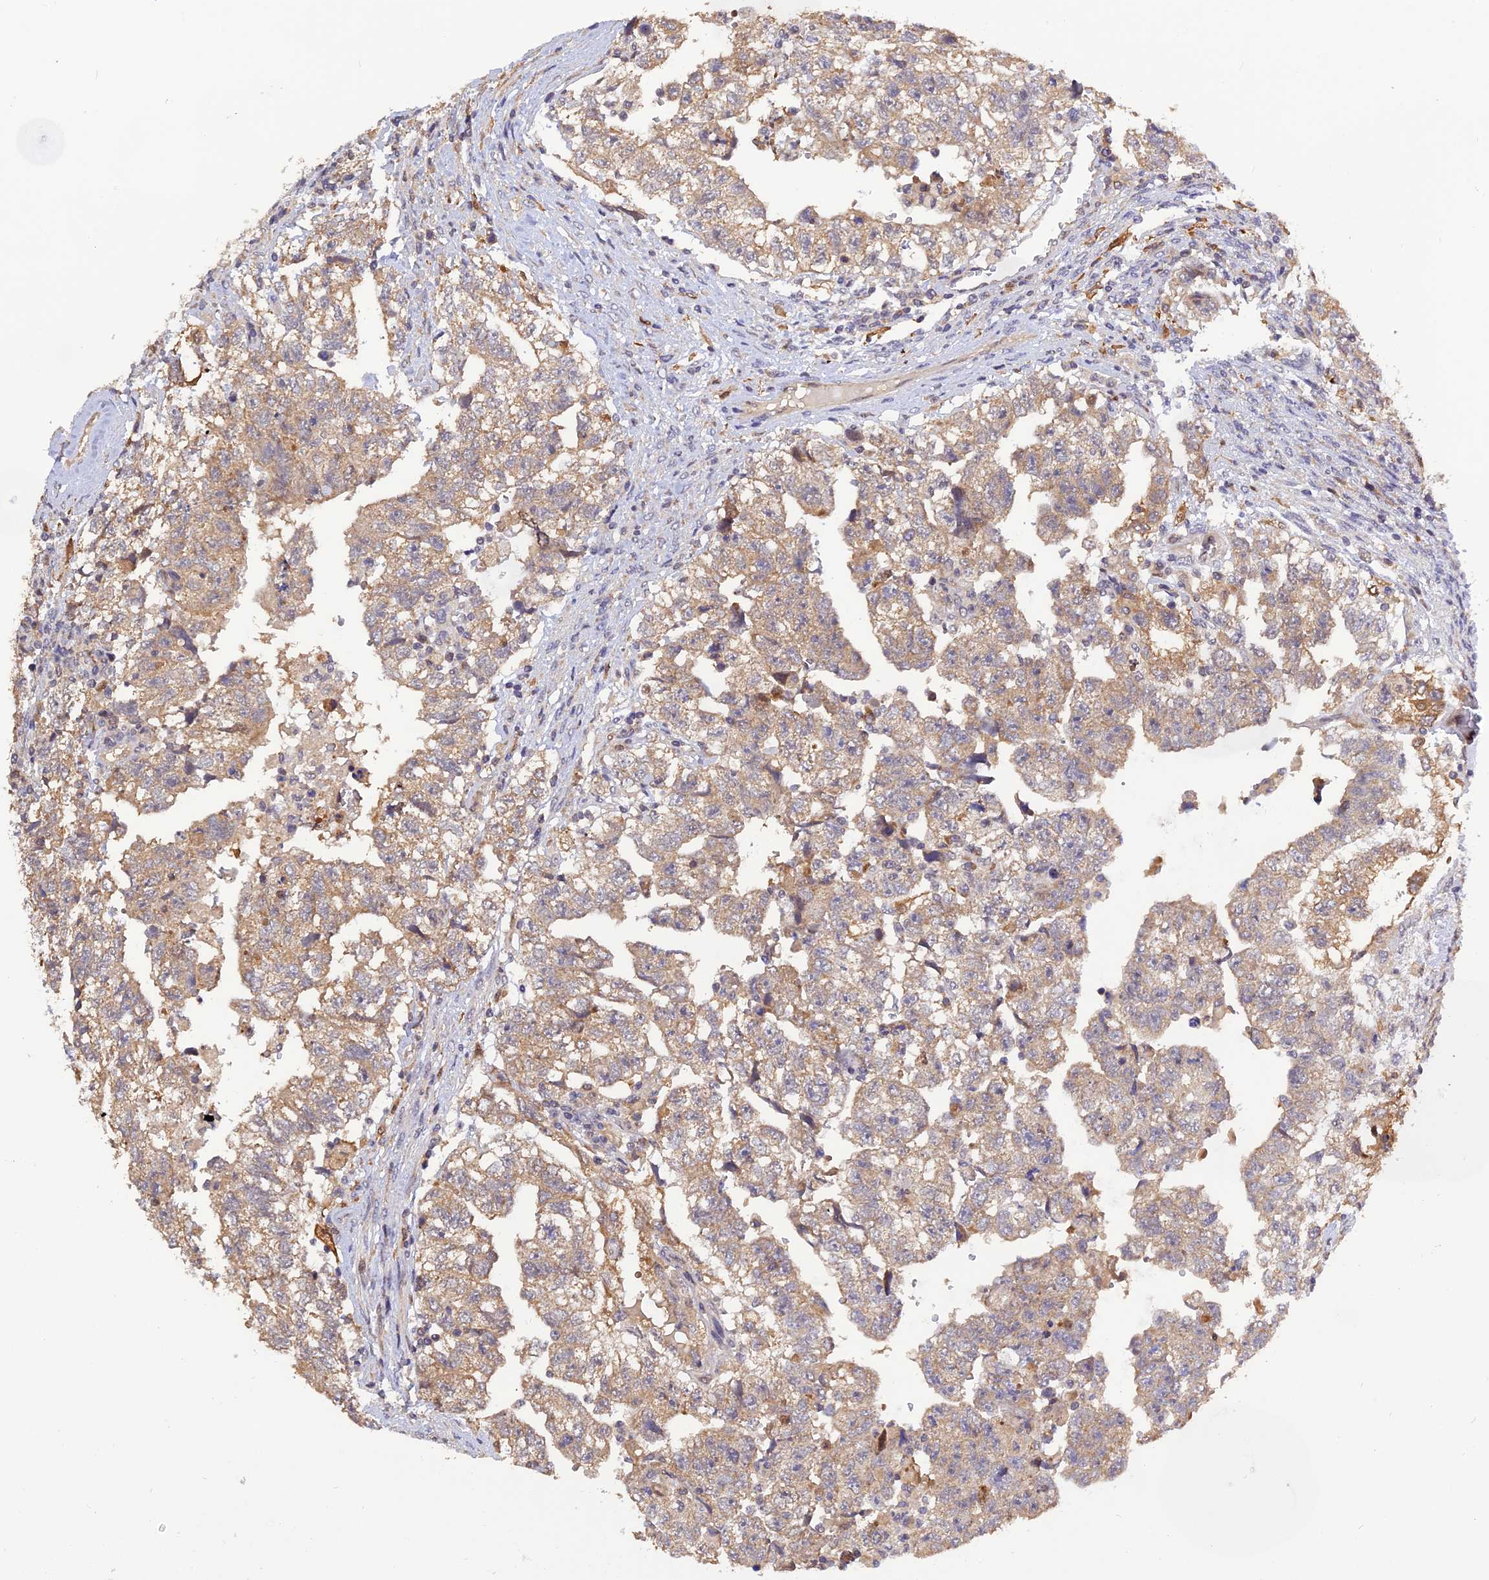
{"staining": {"intensity": "weak", "quantity": "25%-75%", "location": "cytoplasmic/membranous"}, "tissue": "testis cancer", "cell_type": "Tumor cells", "image_type": "cancer", "snomed": [{"axis": "morphology", "description": "Carcinoma, Embryonal, NOS"}, {"axis": "topography", "description": "Testis"}], "caption": "Human testis cancer stained with a protein marker reveals weak staining in tumor cells.", "gene": "MNS1", "patient": {"sex": "male", "age": 36}}